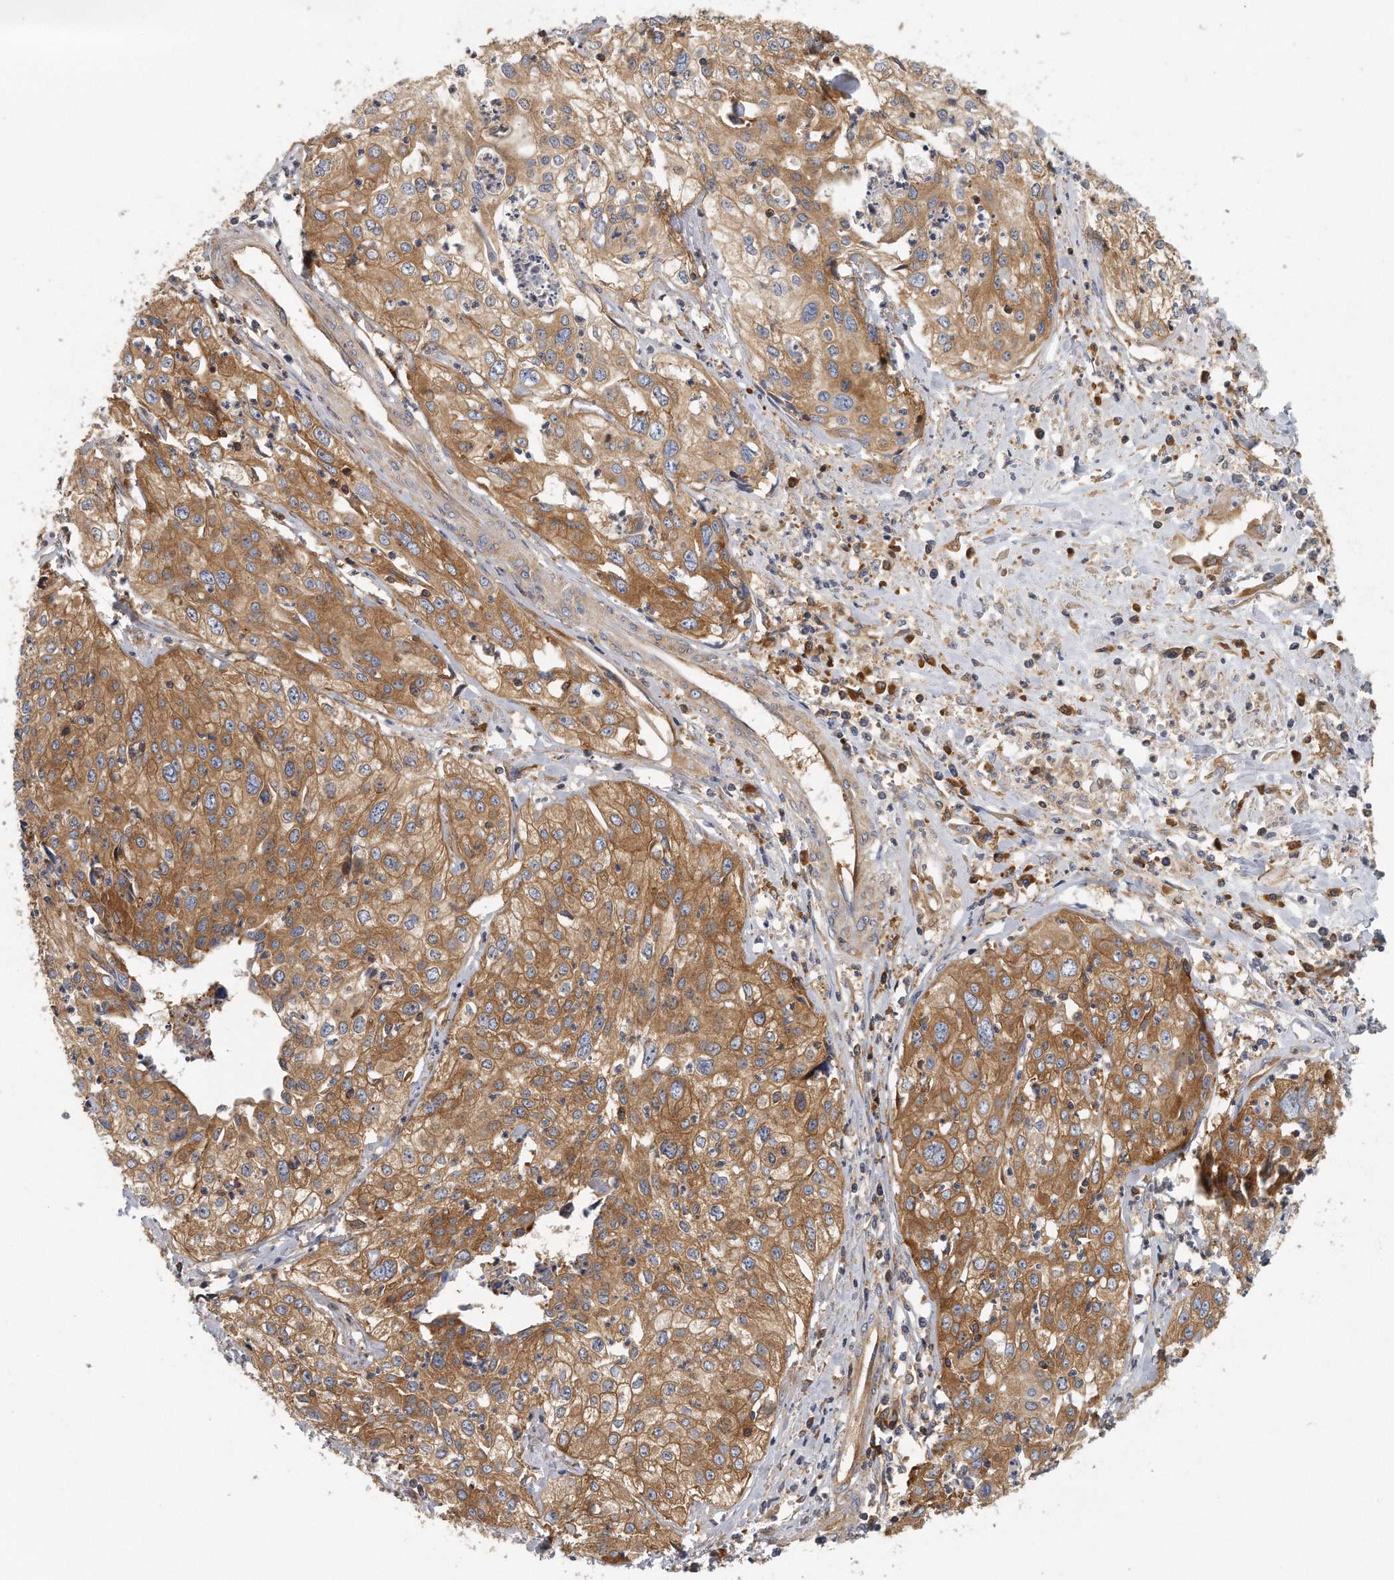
{"staining": {"intensity": "moderate", "quantity": ">75%", "location": "cytoplasmic/membranous"}, "tissue": "cervical cancer", "cell_type": "Tumor cells", "image_type": "cancer", "snomed": [{"axis": "morphology", "description": "Squamous cell carcinoma, NOS"}, {"axis": "topography", "description": "Cervix"}], "caption": "High-magnification brightfield microscopy of cervical cancer (squamous cell carcinoma) stained with DAB (brown) and counterstained with hematoxylin (blue). tumor cells exhibit moderate cytoplasmic/membranous positivity is seen in approximately>75% of cells.", "gene": "EIF3I", "patient": {"sex": "female", "age": 31}}